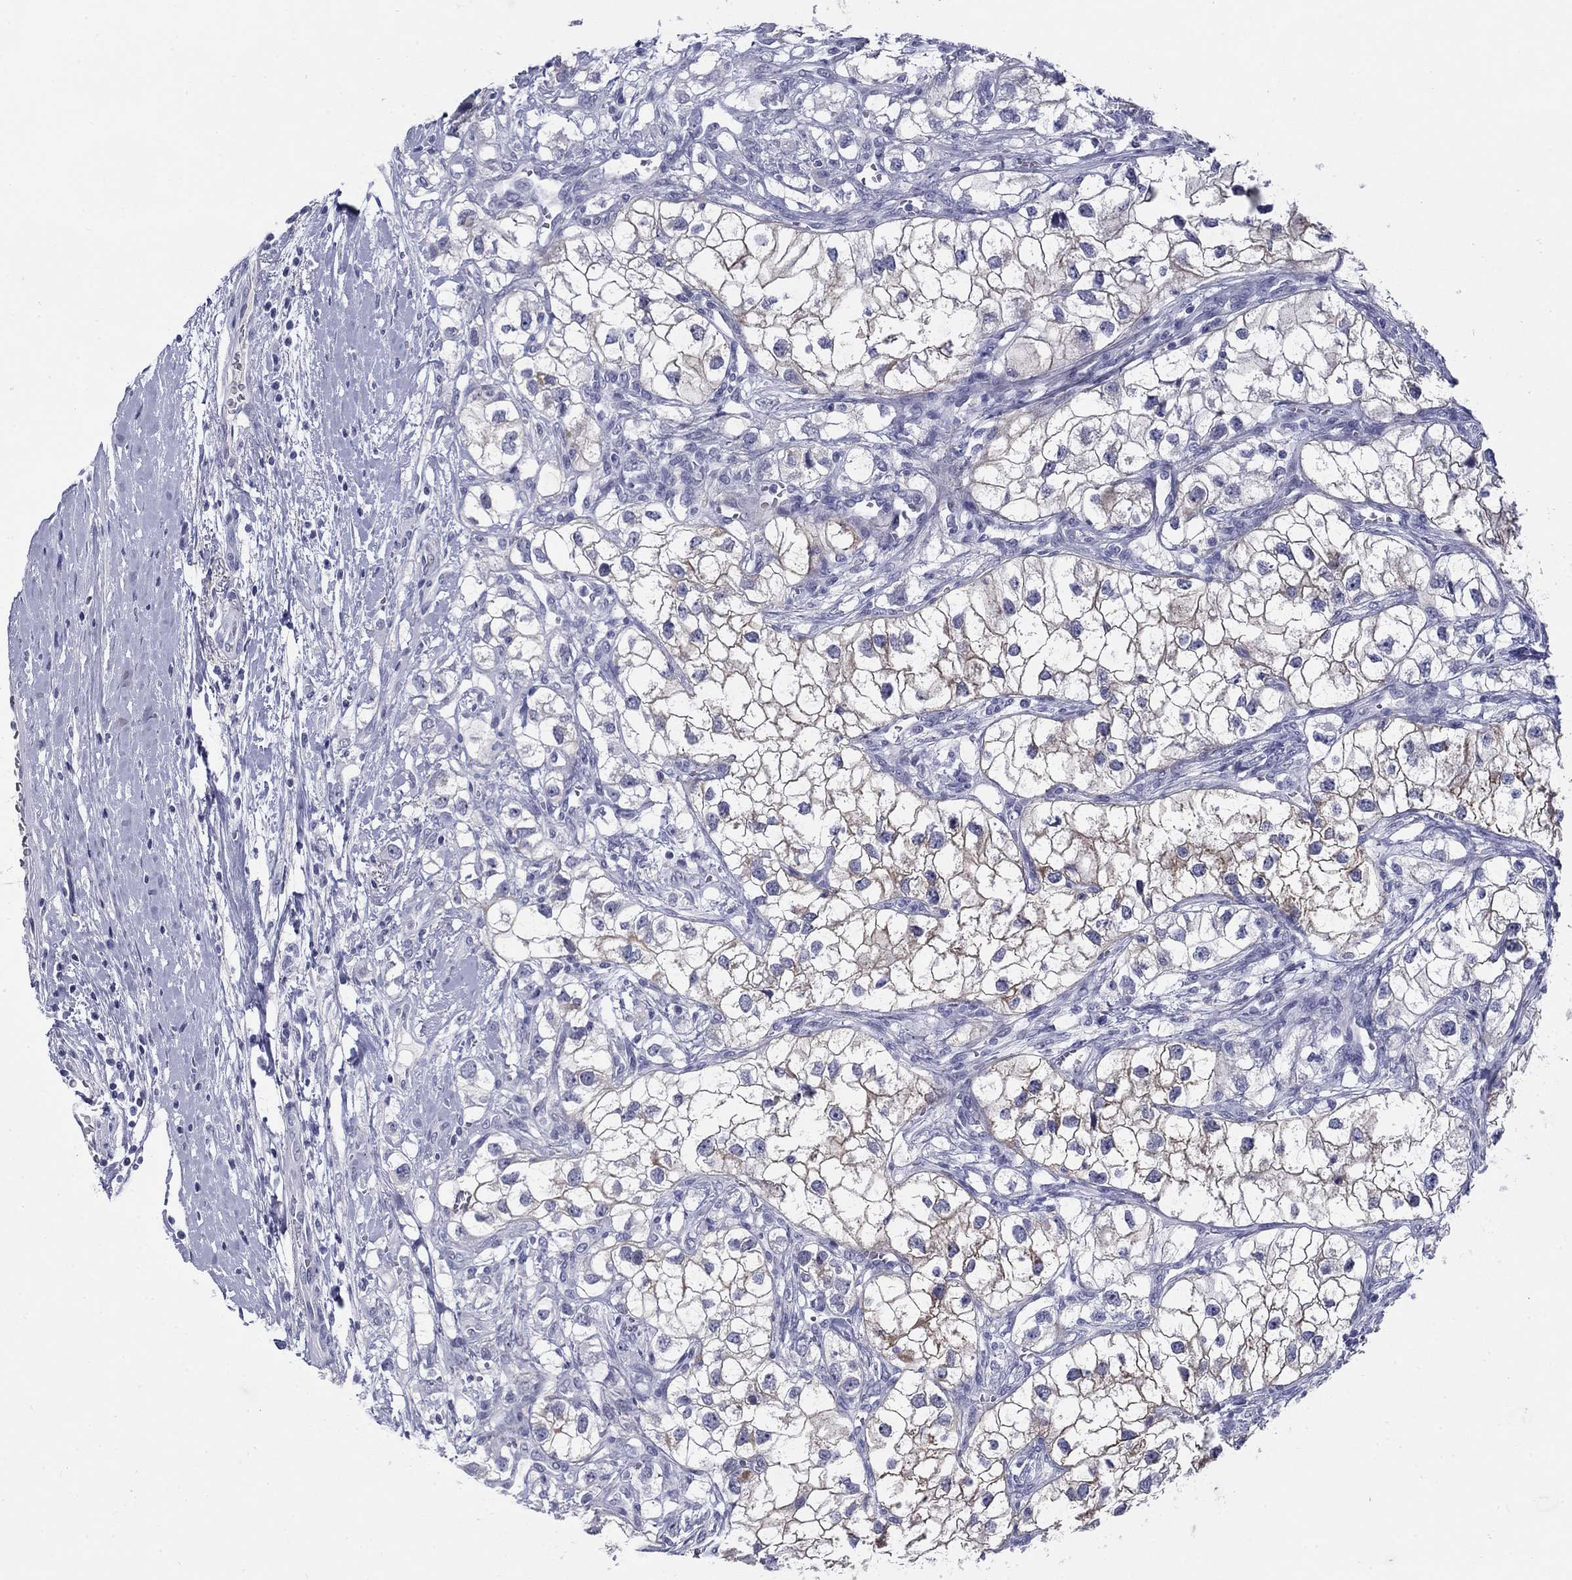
{"staining": {"intensity": "moderate", "quantity": "<25%", "location": "cytoplasmic/membranous"}, "tissue": "renal cancer", "cell_type": "Tumor cells", "image_type": "cancer", "snomed": [{"axis": "morphology", "description": "Adenocarcinoma, NOS"}, {"axis": "topography", "description": "Kidney"}], "caption": "An immunohistochemistry (IHC) photomicrograph of neoplastic tissue is shown. Protein staining in brown highlights moderate cytoplasmic/membranous positivity in renal cancer (adenocarcinoma) within tumor cells.", "gene": "C4orf19", "patient": {"sex": "male", "age": 59}}